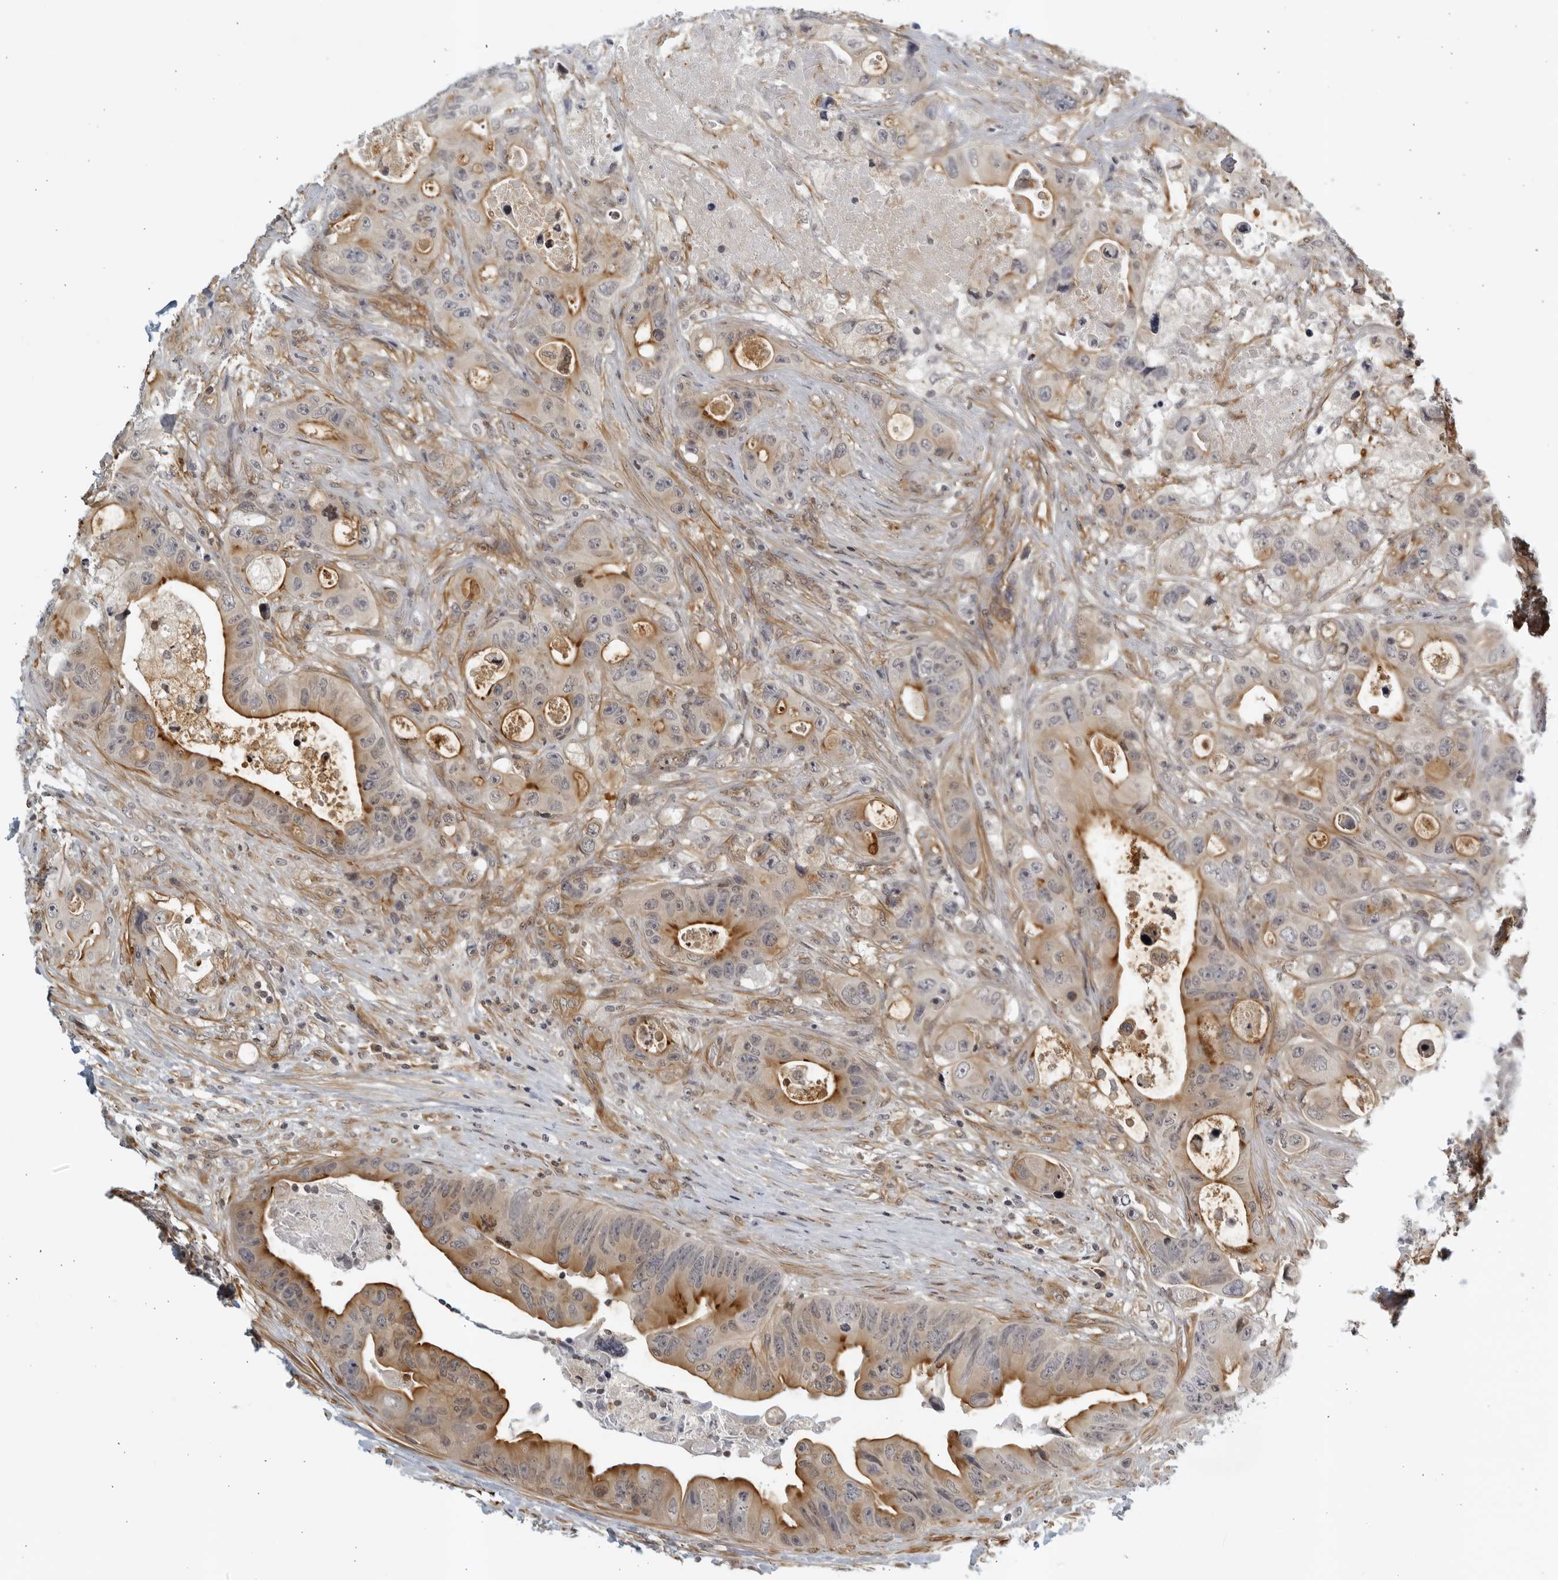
{"staining": {"intensity": "strong", "quantity": "25%-75%", "location": "cytoplasmic/membranous"}, "tissue": "colorectal cancer", "cell_type": "Tumor cells", "image_type": "cancer", "snomed": [{"axis": "morphology", "description": "Adenocarcinoma, NOS"}, {"axis": "topography", "description": "Colon"}], "caption": "Brown immunohistochemical staining in human colorectal adenocarcinoma demonstrates strong cytoplasmic/membranous positivity in approximately 25%-75% of tumor cells. Nuclei are stained in blue.", "gene": "SERTAD4", "patient": {"sex": "female", "age": 46}}